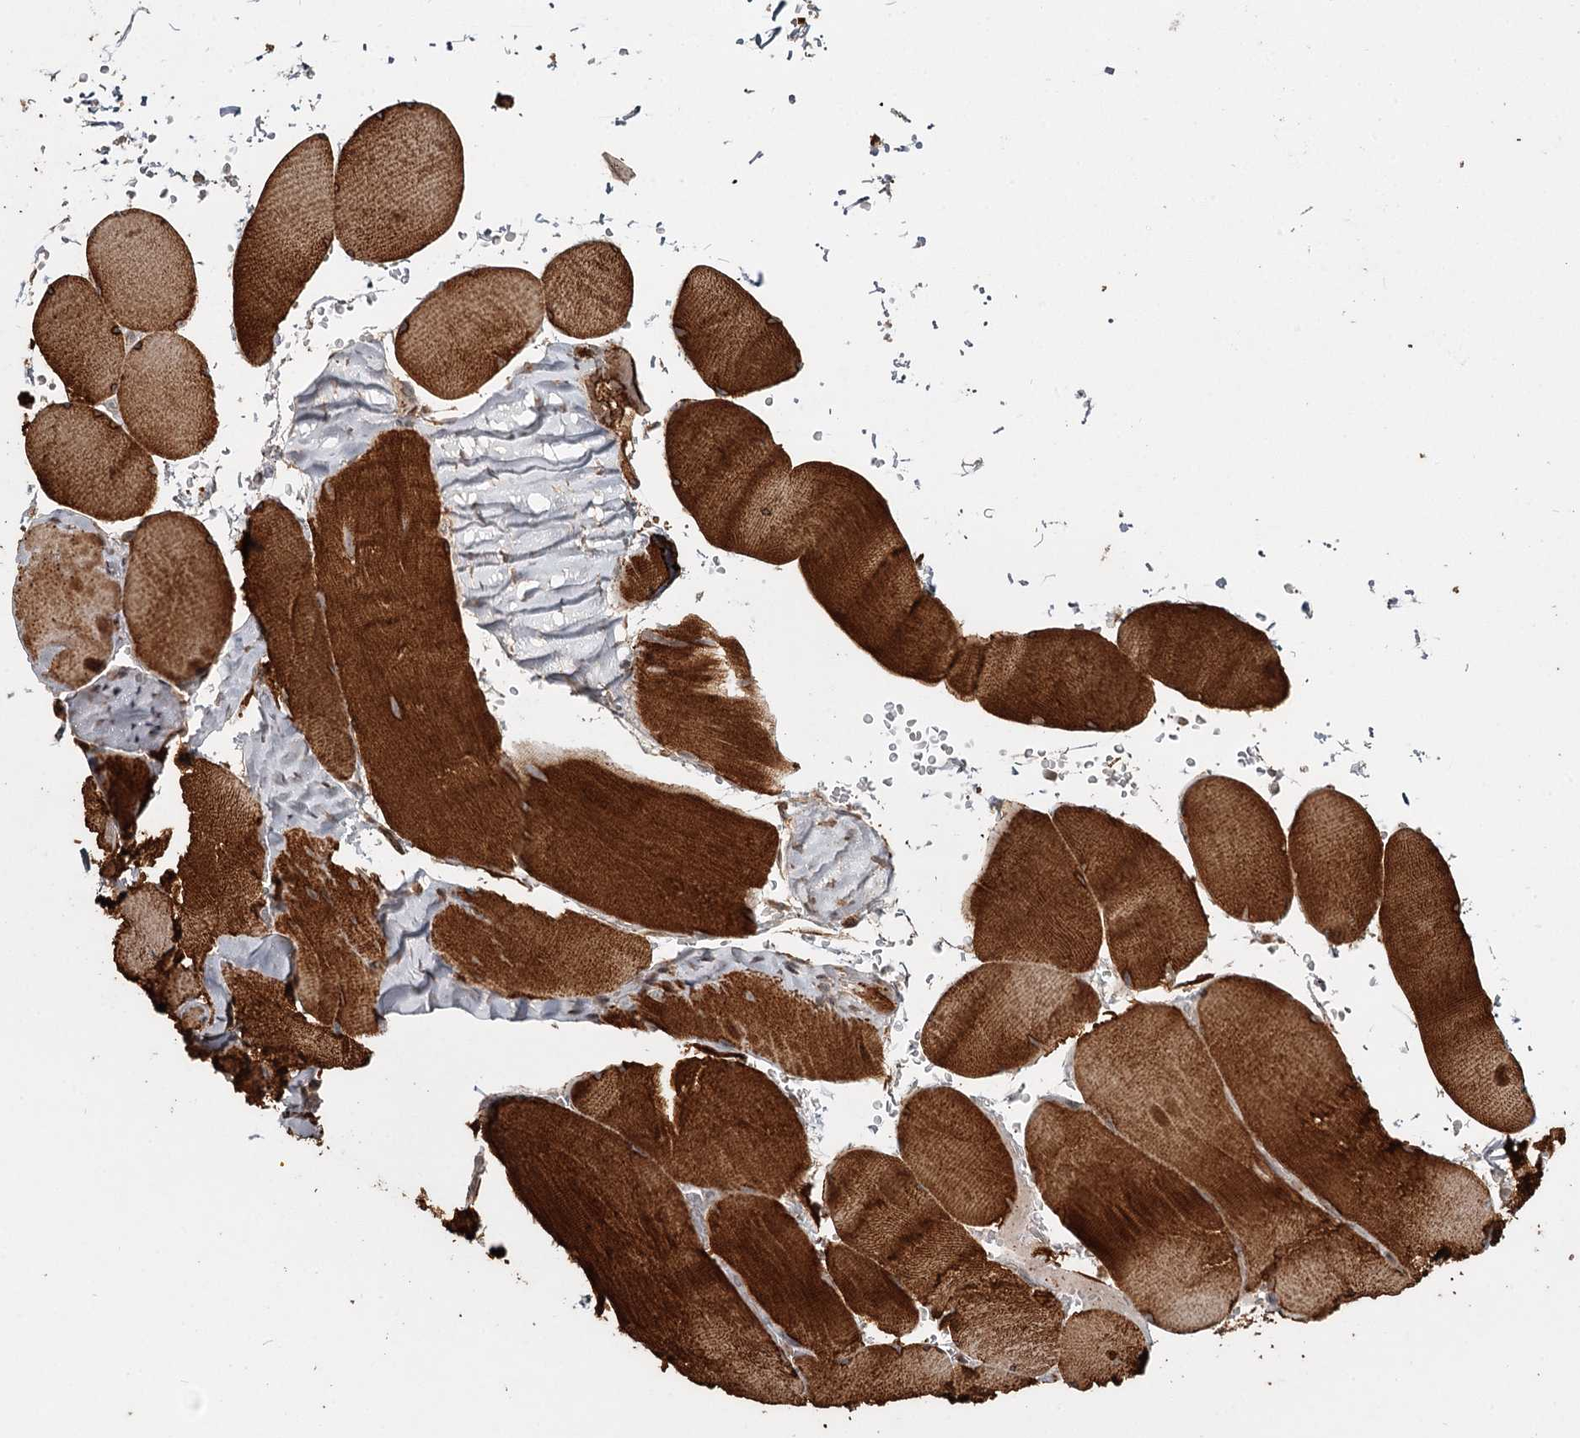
{"staining": {"intensity": "strong", "quantity": ">75%", "location": "cytoplasmic/membranous"}, "tissue": "skeletal muscle", "cell_type": "Myocytes", "image_type": "normal", "snomed": [{"axis": "morphology", "description": "Normal tissue, NOS"}, {"axis": "topography", "description": "Skeletal muscle"}, {"axis": "topography", "description": "Head-Neck"}], "caption": "Immunohistochemical staining of benign skeletal muscle displays >75% levels of strong cytoplasmic/membranous protein positivity in approximately >75% of myocytes.", "gene": "FAXC", "patient": {"sex": "male", "age": 66}}